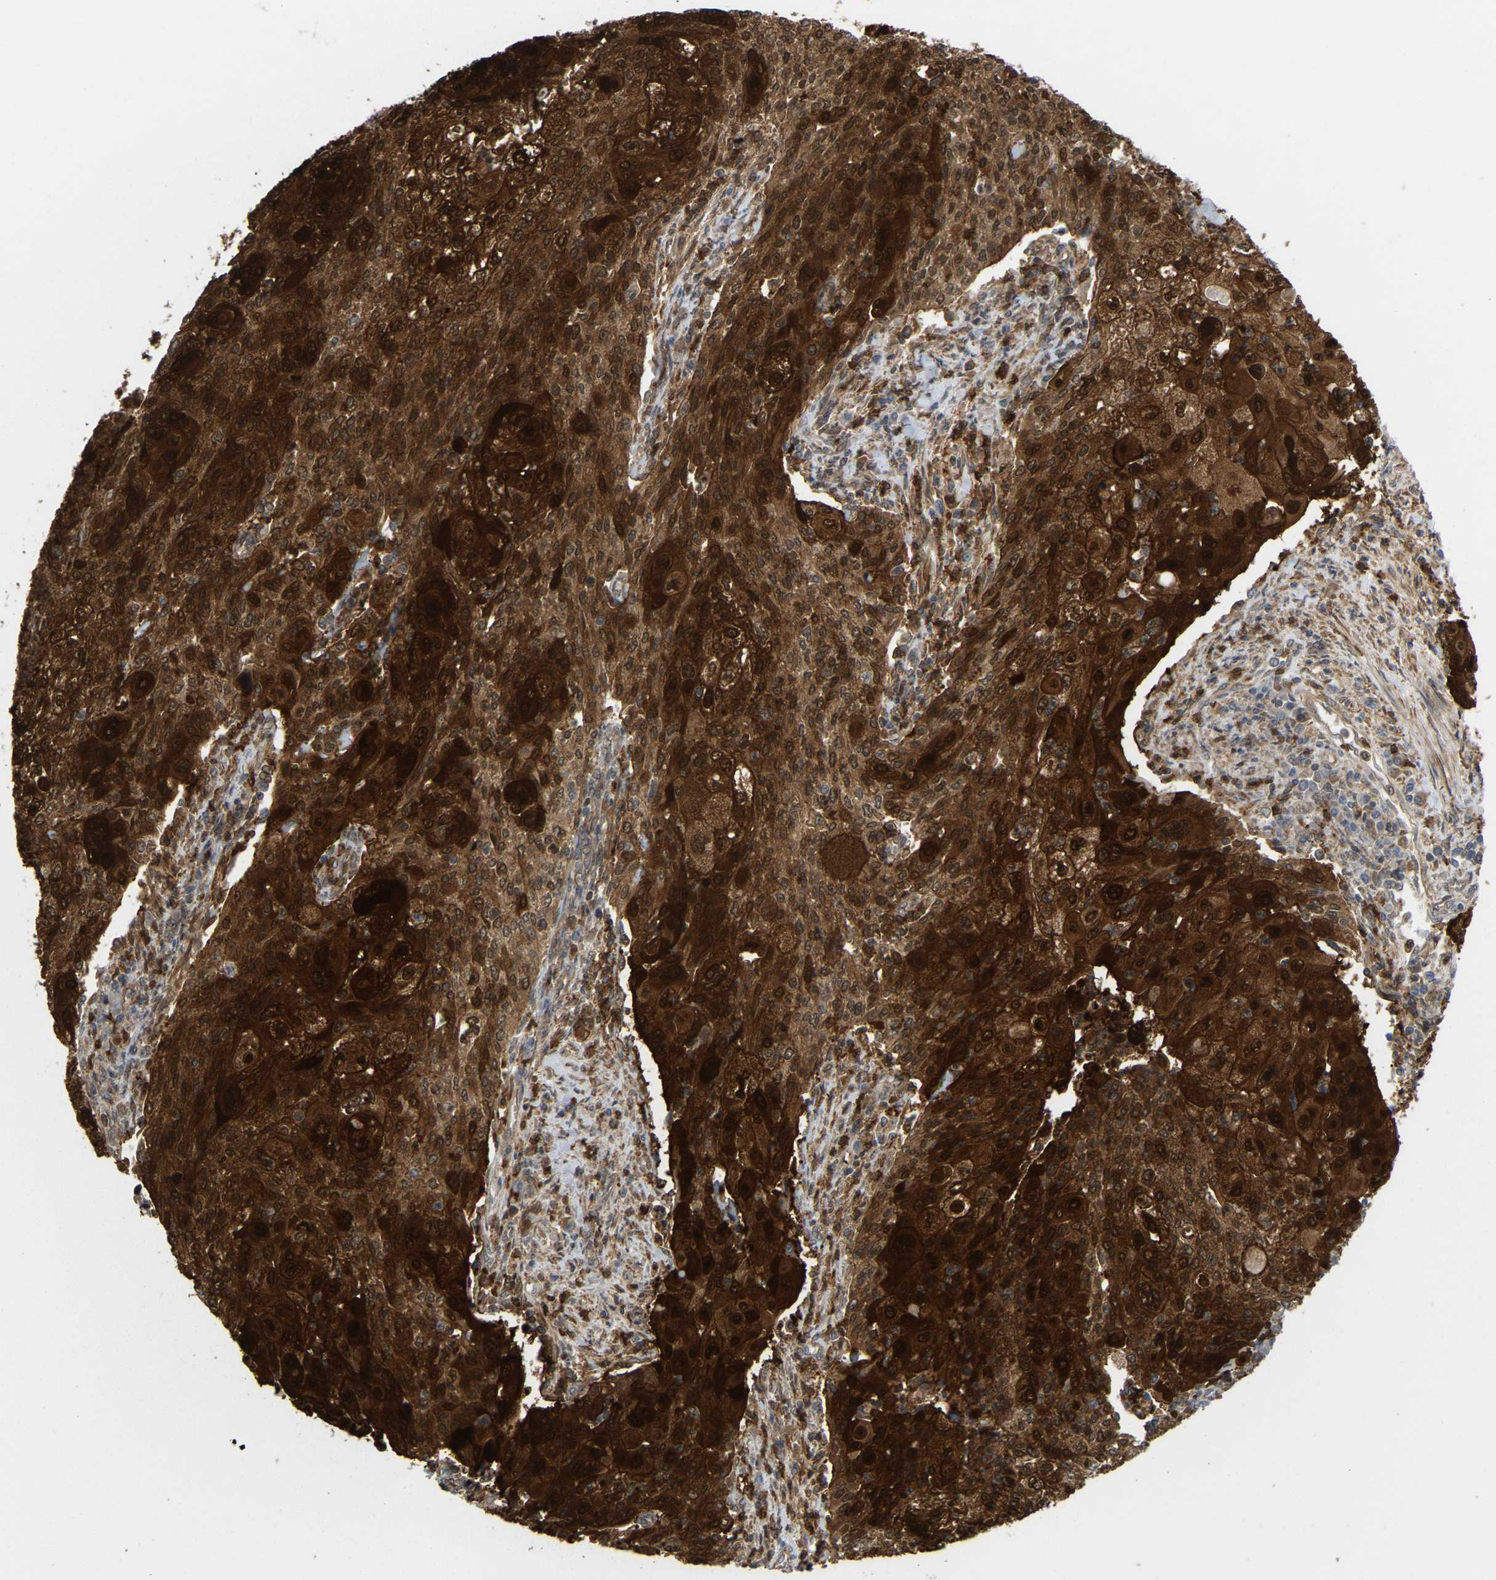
{"staining": {"intensity": "strong", "quantity": ">75%", "location": "cytoplasmic/membranous"}, "tissue": "cervical cancer", "cell_type": "Tumor cells", "image_type": "cancer", "snomed": [{"axis": "morphology", "description": "Squamous cell carcinoma, NOS"}, {"axis": "topography", "description": "Cervix"}], "caption": "Protein staining of cervical cancer (squamous cell carcinoma) tissue exhibits strong cytoplasmic/membranous expression in about >75% of tumor cells.", "gene": "SERPINB5", "patient": {"sex": "female", "age": 40}}